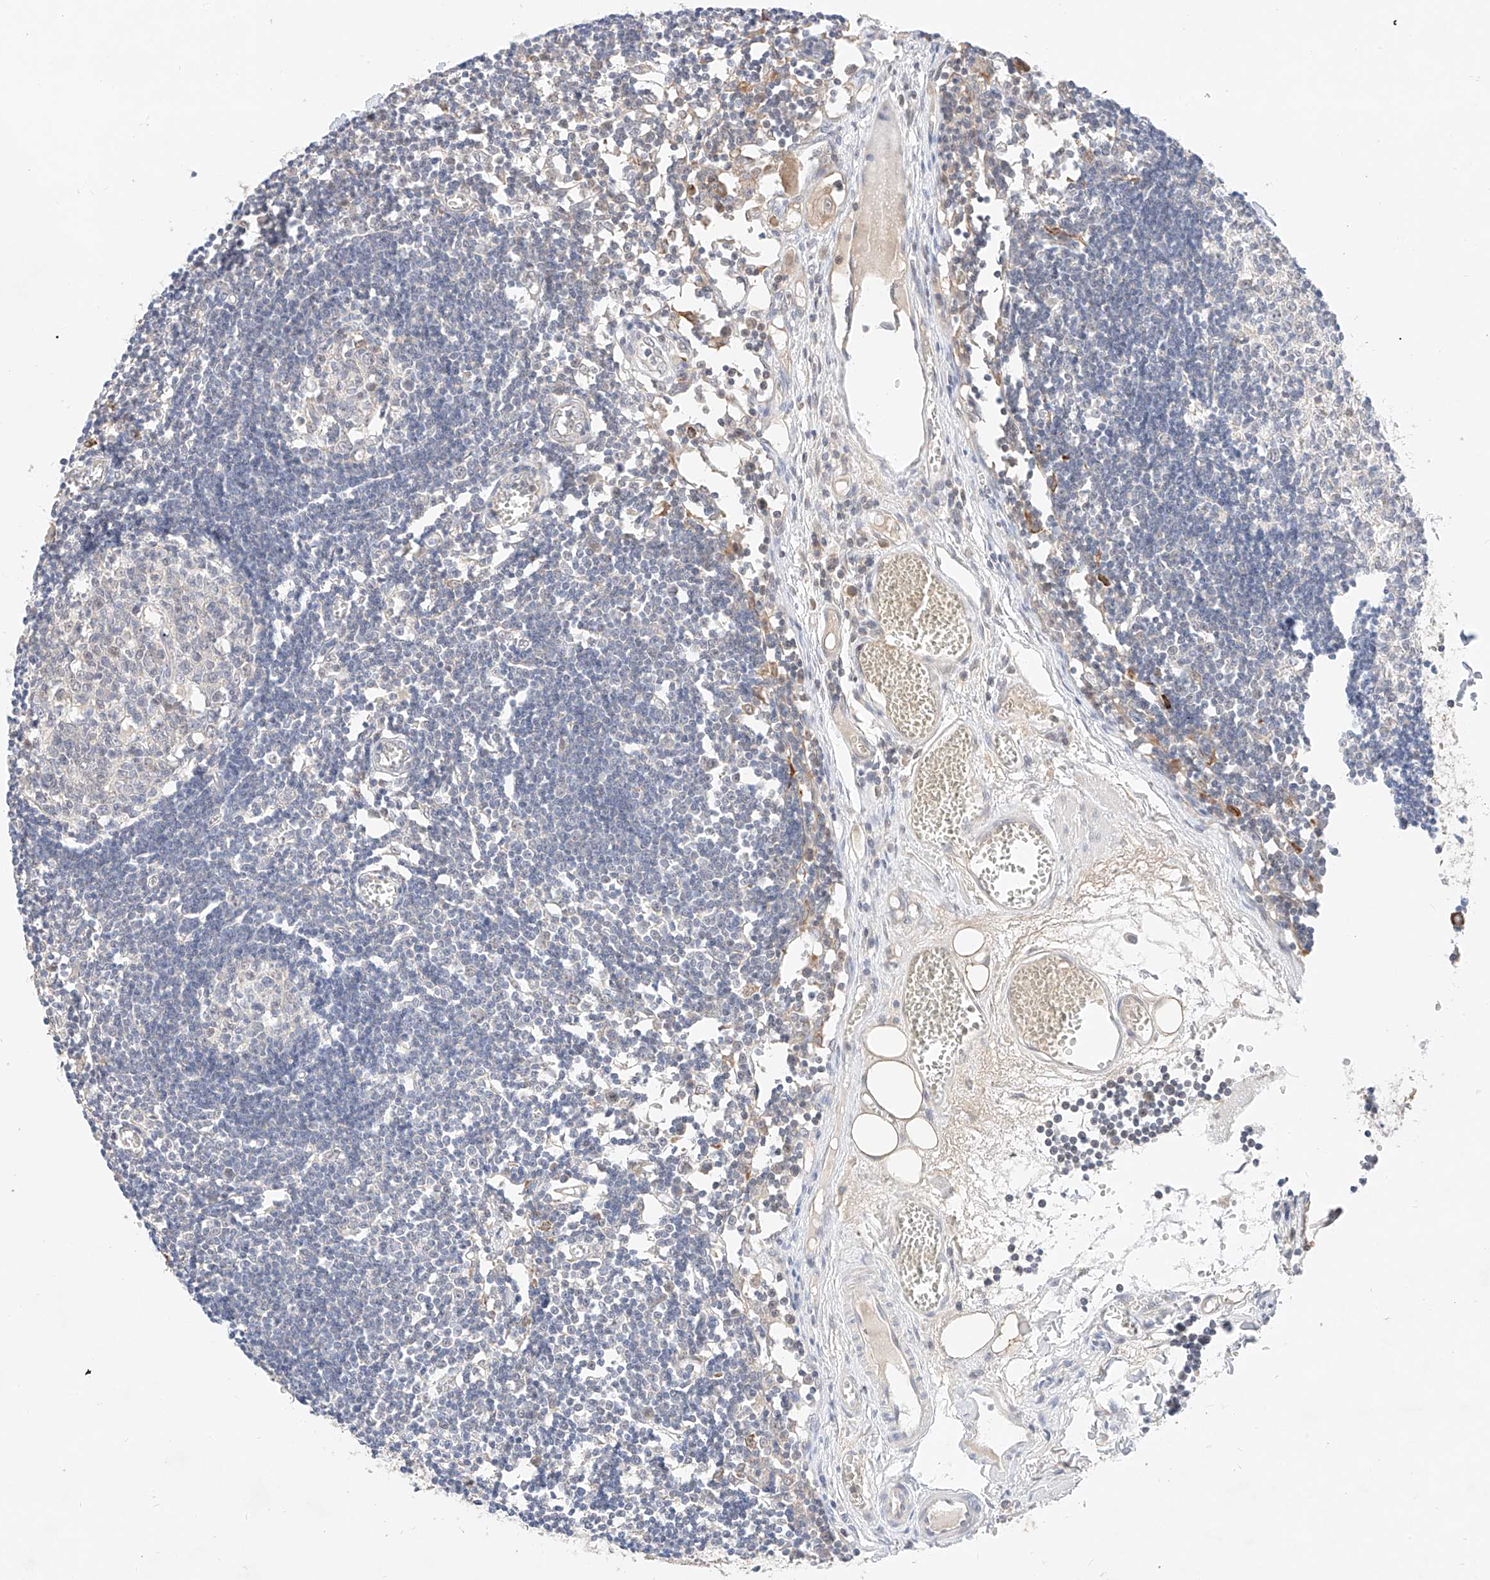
{"staining": {"intensity": "negative", "quantity": "none", "location": "none"}, "tissue": "lymph node", "cell_type": "Germinal center cells", "image_type": "normal", "snomed": [{"axis": "morphology", "description": "Normal tissue, NOS"}, {"axis": "topography", "description": "Lymph node"}], "caption": "The histopathology image exhibits no significant staining in germinal center cells of lymph node.", "gene": "IL22RA2", "patient": {"sex": "female", "age": 11}}